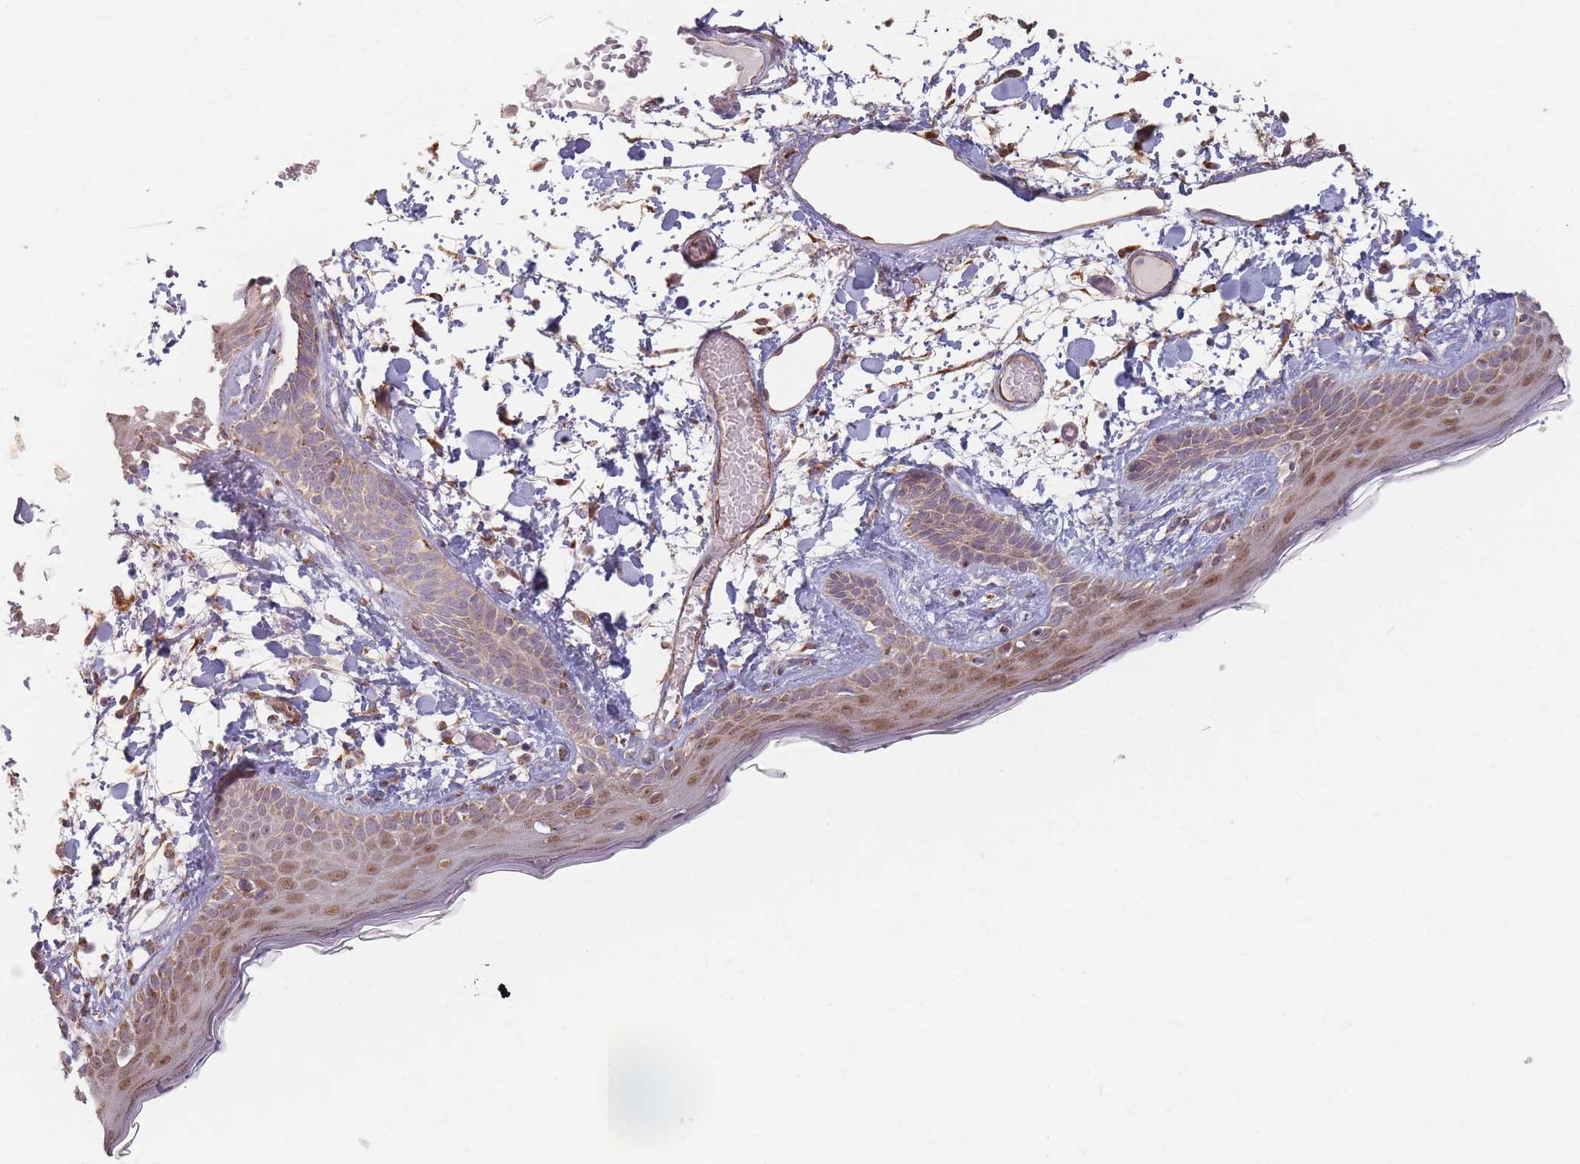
{"staining": {"intensity": "moderate", "quantity": ">75%", "location": "cytoplasmic/membranous"}, "tissue": "skin", "cell_type": "Fibroblasts", "image_type": "normal", "snomed": [{"axis": "morphology", "description": "Normal tissue, NOS"}, {"axis": "topography", "description": "Skin"}], "caption": "DAB (3,3'-diaminobenzidine) immunohistochemical staining of normal skin reveals moderate cytoplasmic/membranous protein expression in approximately >75% of fibroblasts.", "gene": "ESRP2", "patient": {"sex": "male", "age": 79}}